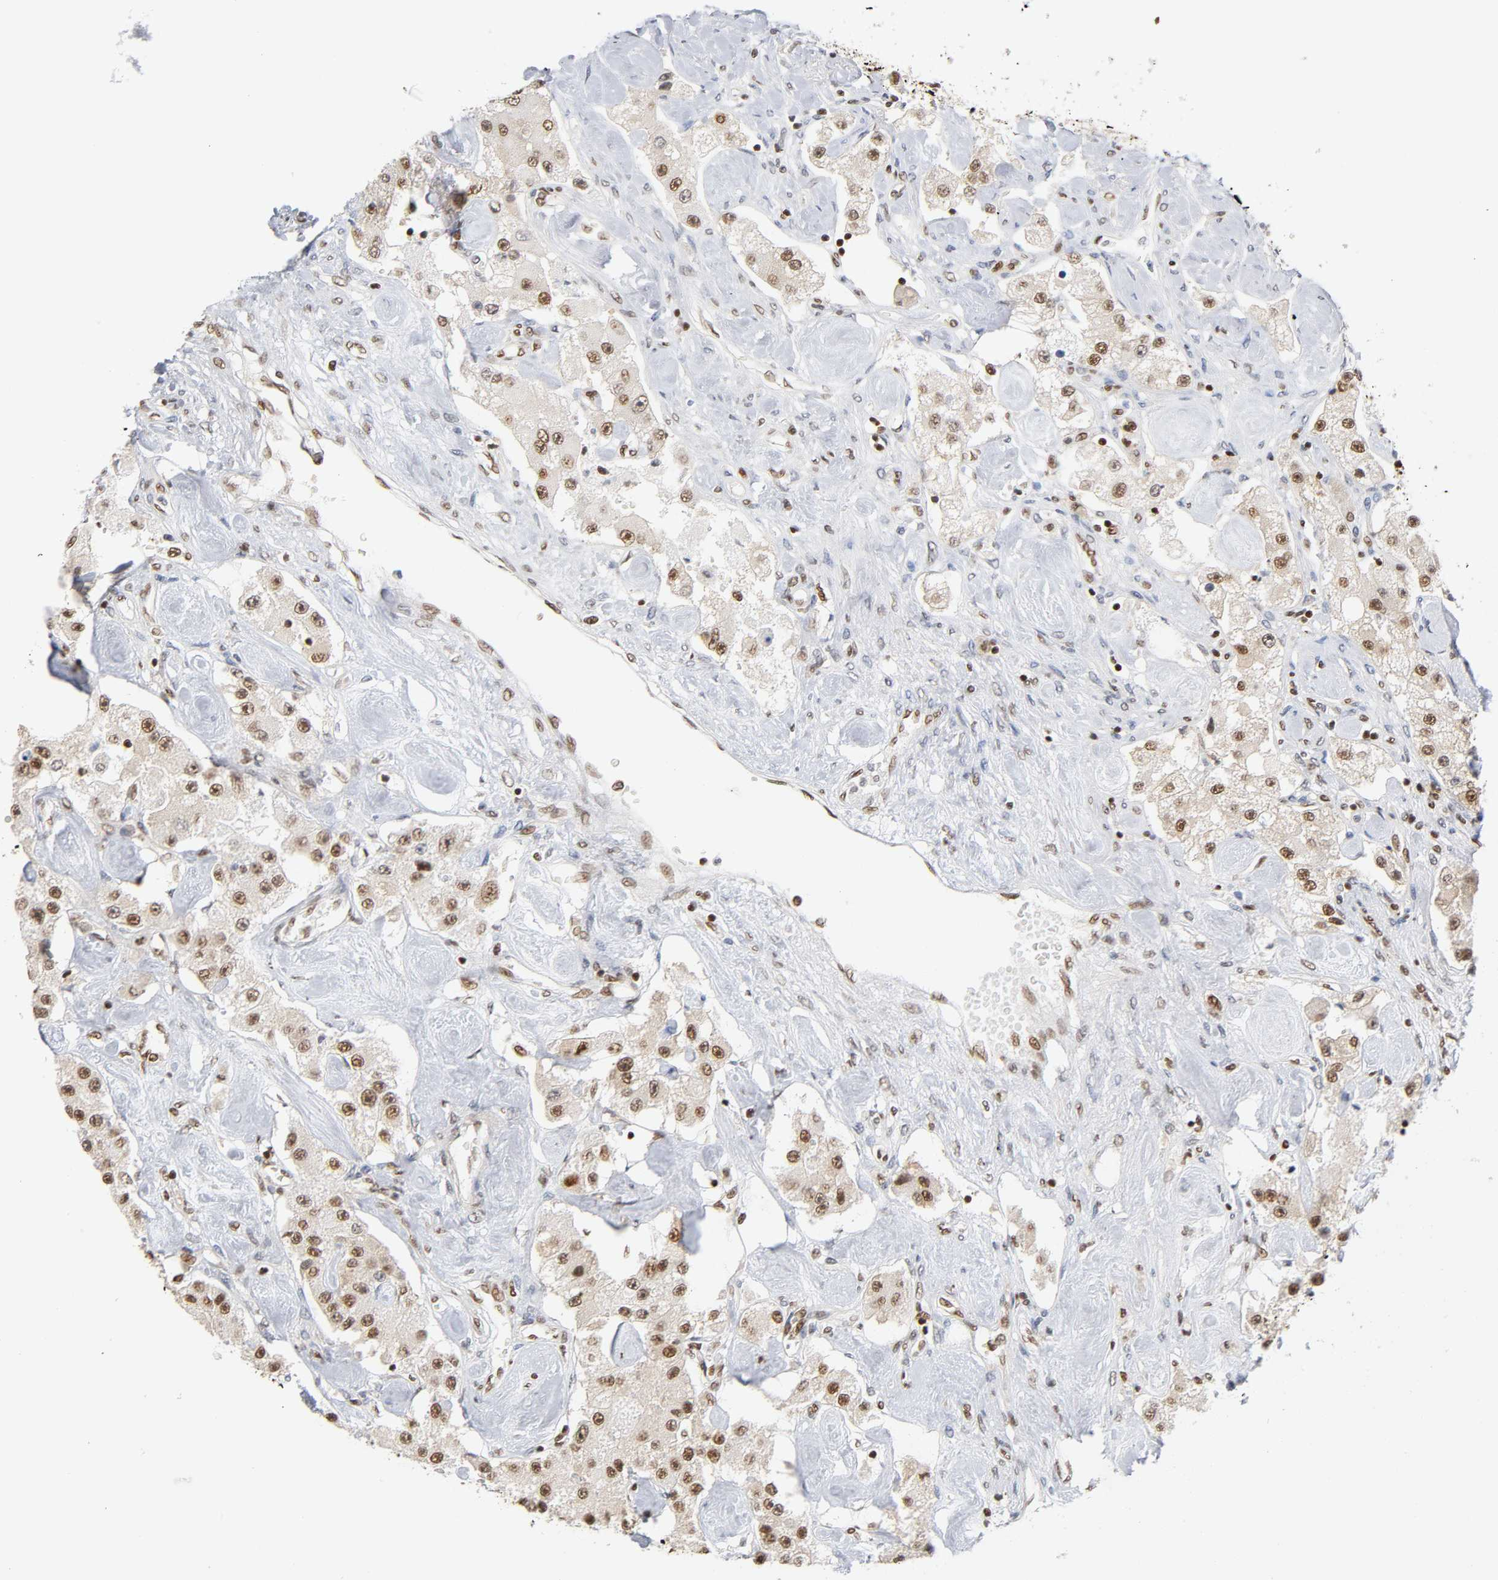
{"staining": {"intensity": "moderate", "quantity": ">75%", "location": "nuclear"}, "tissue": "carcinoid", "cell_type": "Tumor cells", "image_type": "cancer", "snomed": [{"axis": "morphology", "description": "Carcinoid, malignant, NOS"}, {"axis": "topography", "description": "Pancreas"}], "caption": "Protein expression analysis of carcinoid exhibits moderate nuclear expression in about >75% of tumor cells. (DAB IHC with brightfield microscopy, high magnification).", "gene": "ILKAP", "patient": {"sex": "male", "age": 41}}